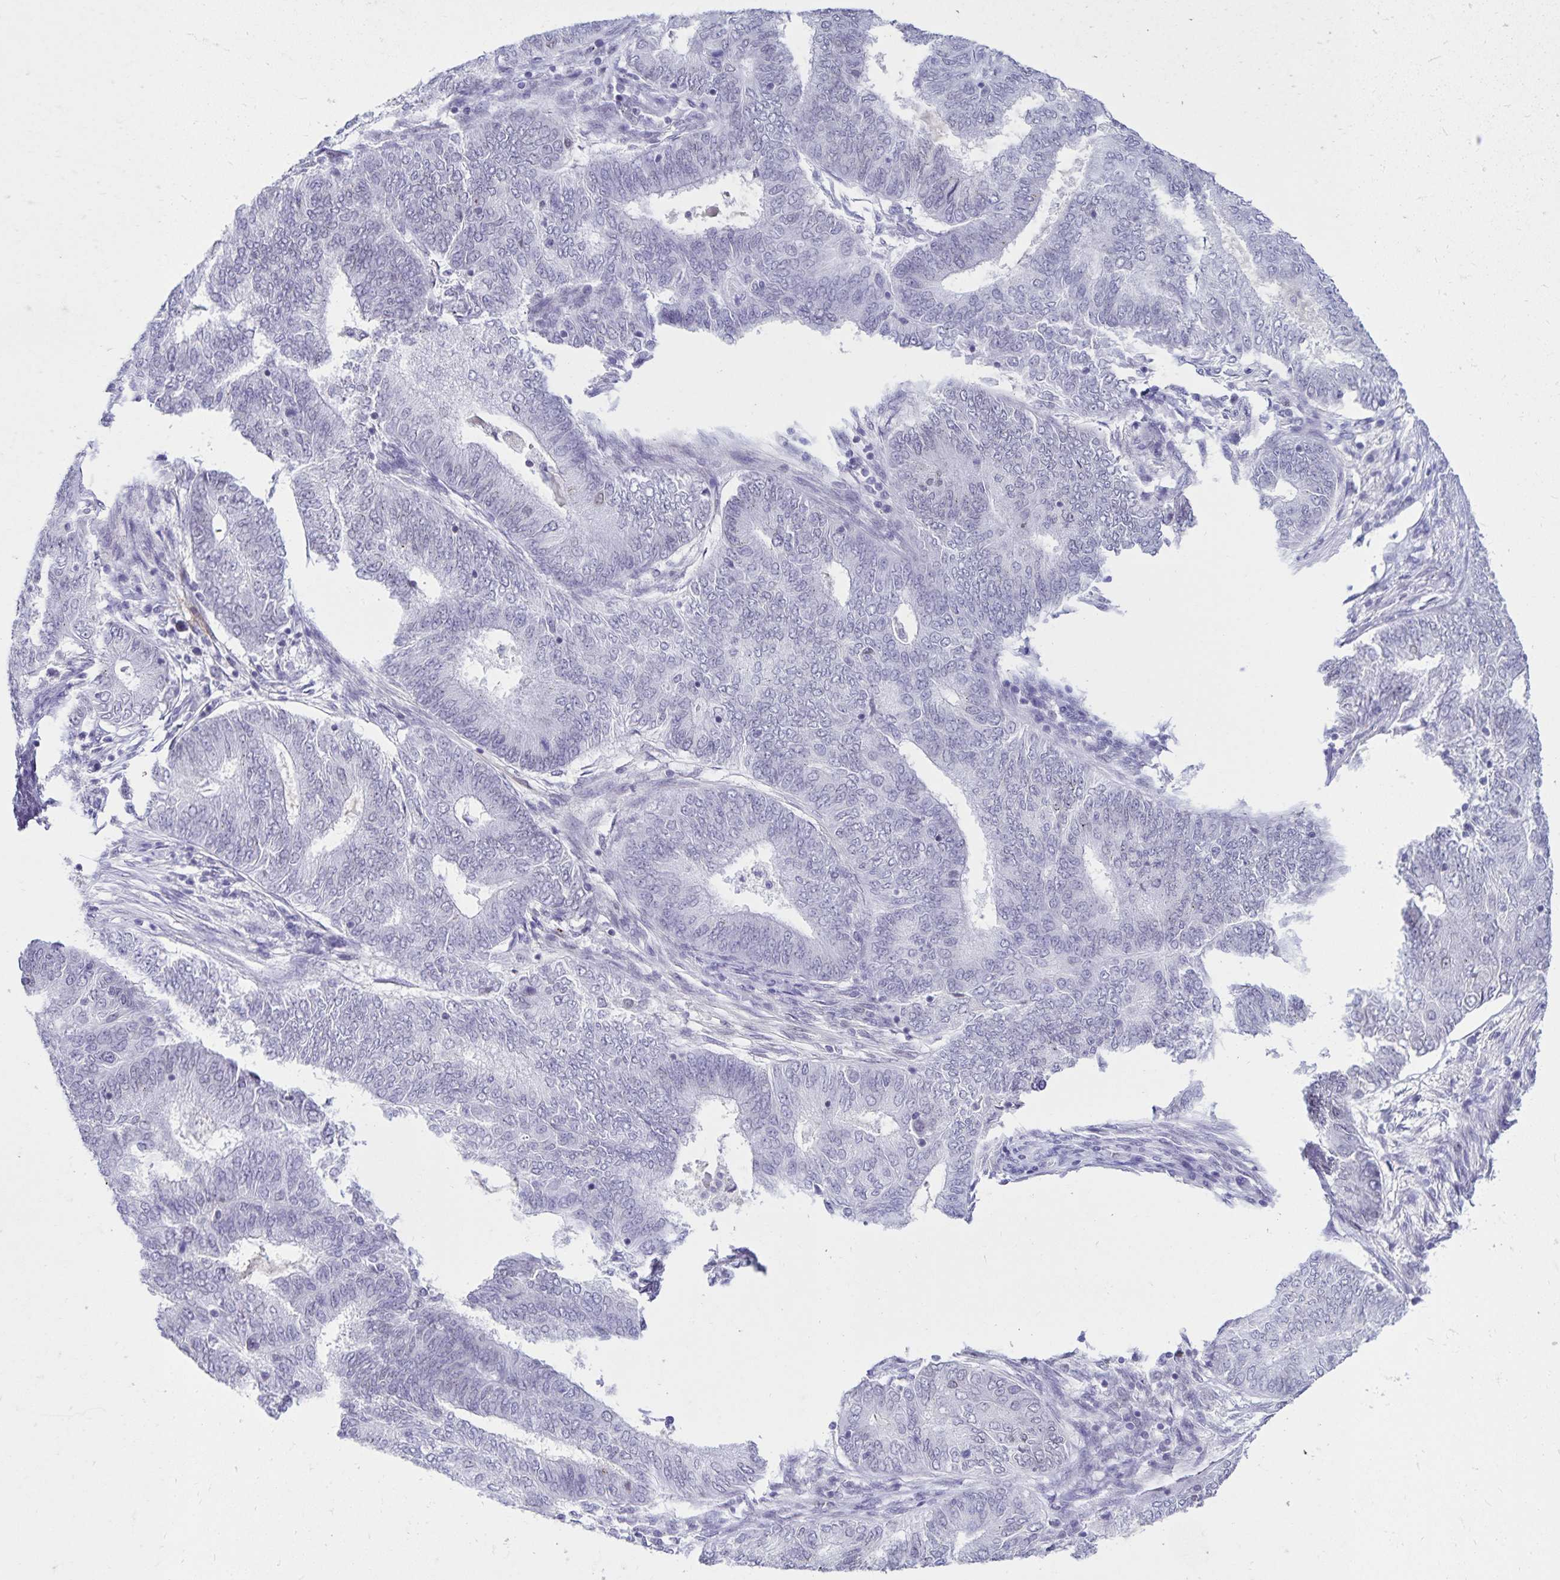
{"staining": {"intensity": "negative", "quantity": "none", "location": "none"}, "tissue": "endometrial cancer", "cell_type": "Tumor cells", "image_type": "cancer", "snomed": [{"axis": "morphology", "description": "Adenocarcinoma, NOS"}, {"axis": "topography", "description": "Endometrium"}], "caption": "A histopathology image of adenocarcinoma (endometrial) stained for a protein reveals no brown staining in tumor cells.", "gene": "FAM166C", "patient": {"sex": "female", "age": 62}}